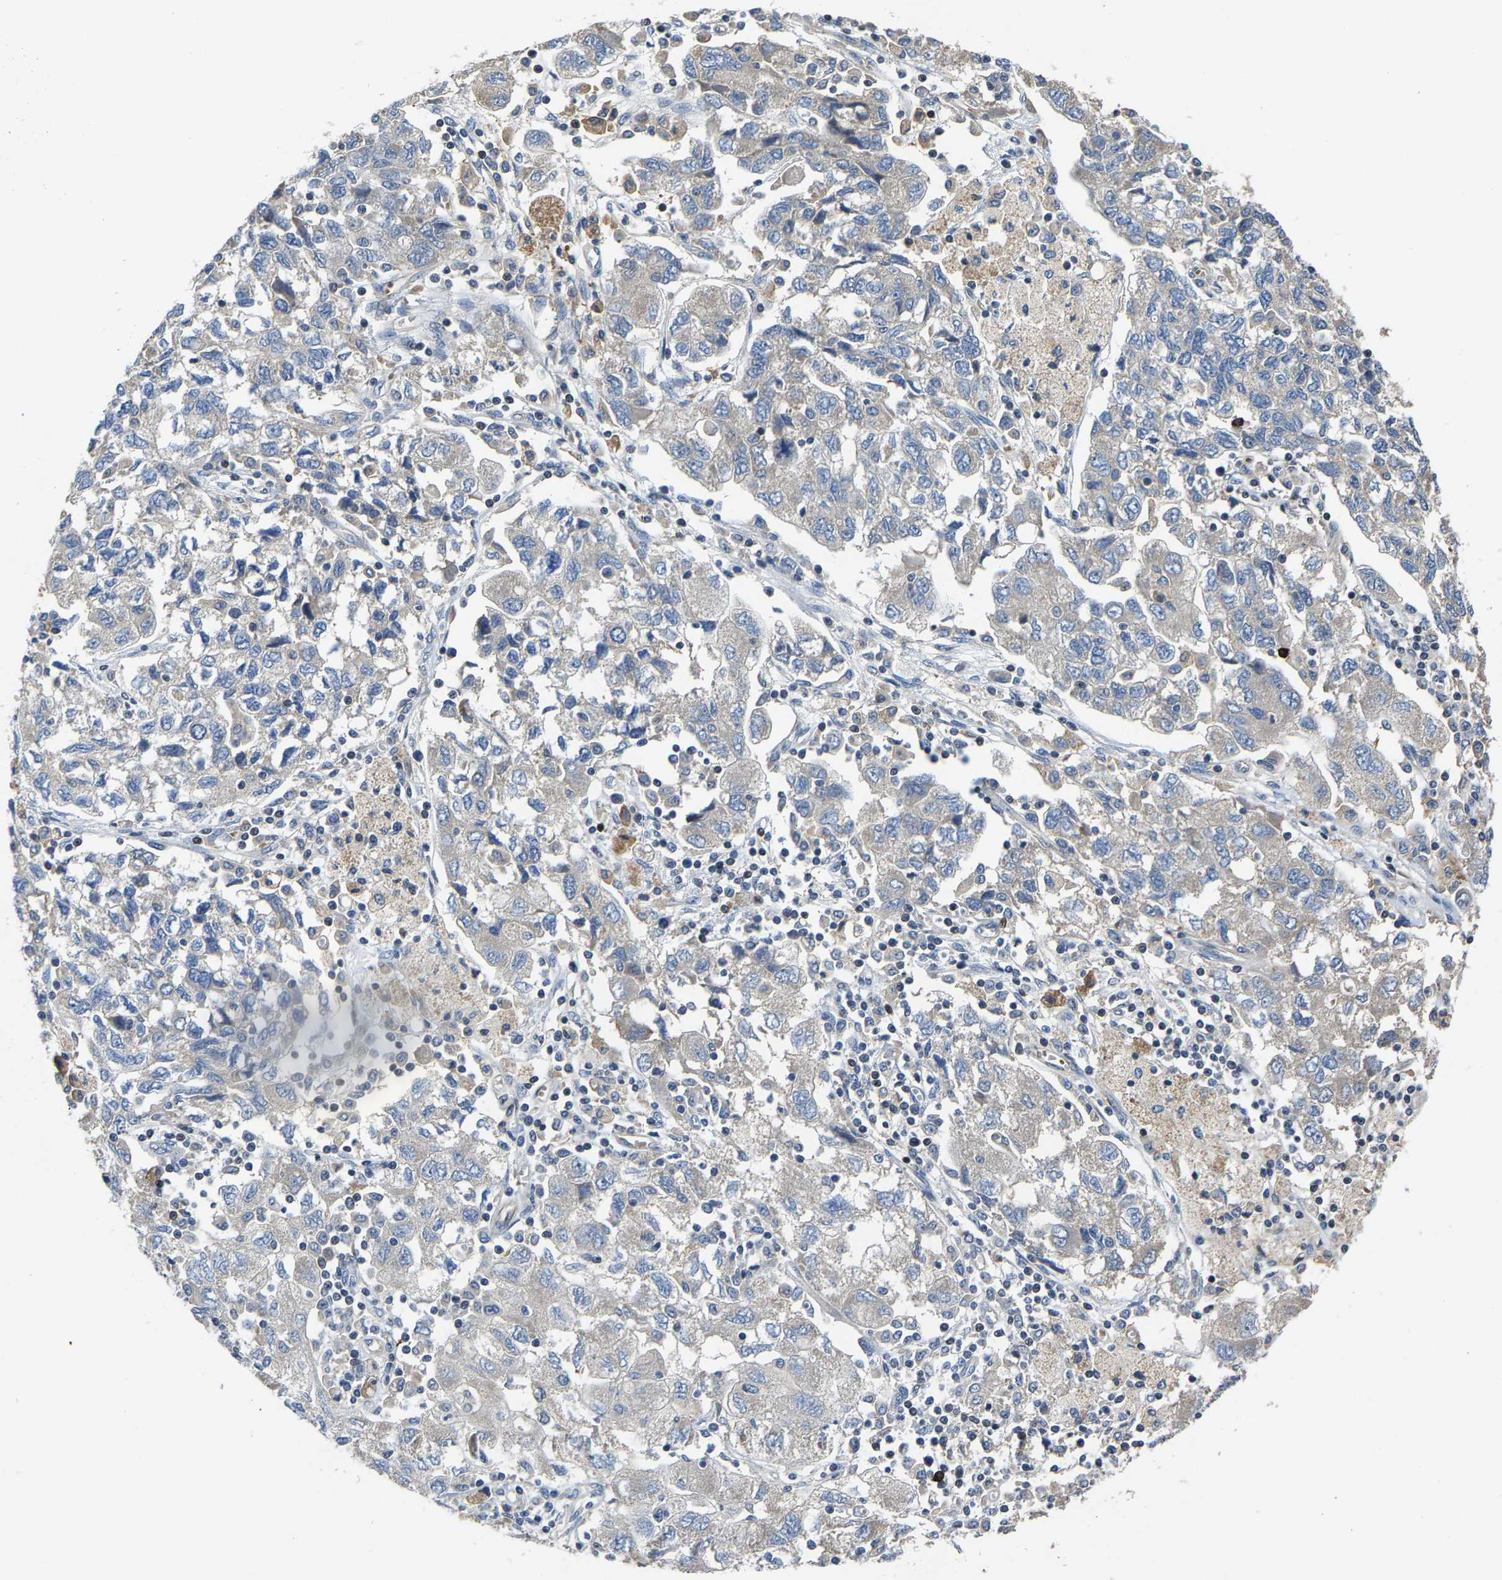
{"staining": {"intensity": "negative", "quantity": "none", "location": "none"}, "tissue": "ovarian cancer", "cell_type": "Tumor cells", "image_type": "cancer", "snomed": [{"axis": "morphology", "description": "Carcinoma, NOS"}, {"axis": "morphology", "description": "Cystadenocarcinoma, serous, NOS"}, {"axis": "topography", "description": "Ovary"}], "caption": "Serous cystadenocarcinoma (ovarian) was stained to show a protein in brown. There is no significant staining in tumor cells. (DAB immunohistochemistry visualized using brightfield microscopy, high magnification).", "gene": "AGBL3", "patient": {"sex": "female", "age": 69}}